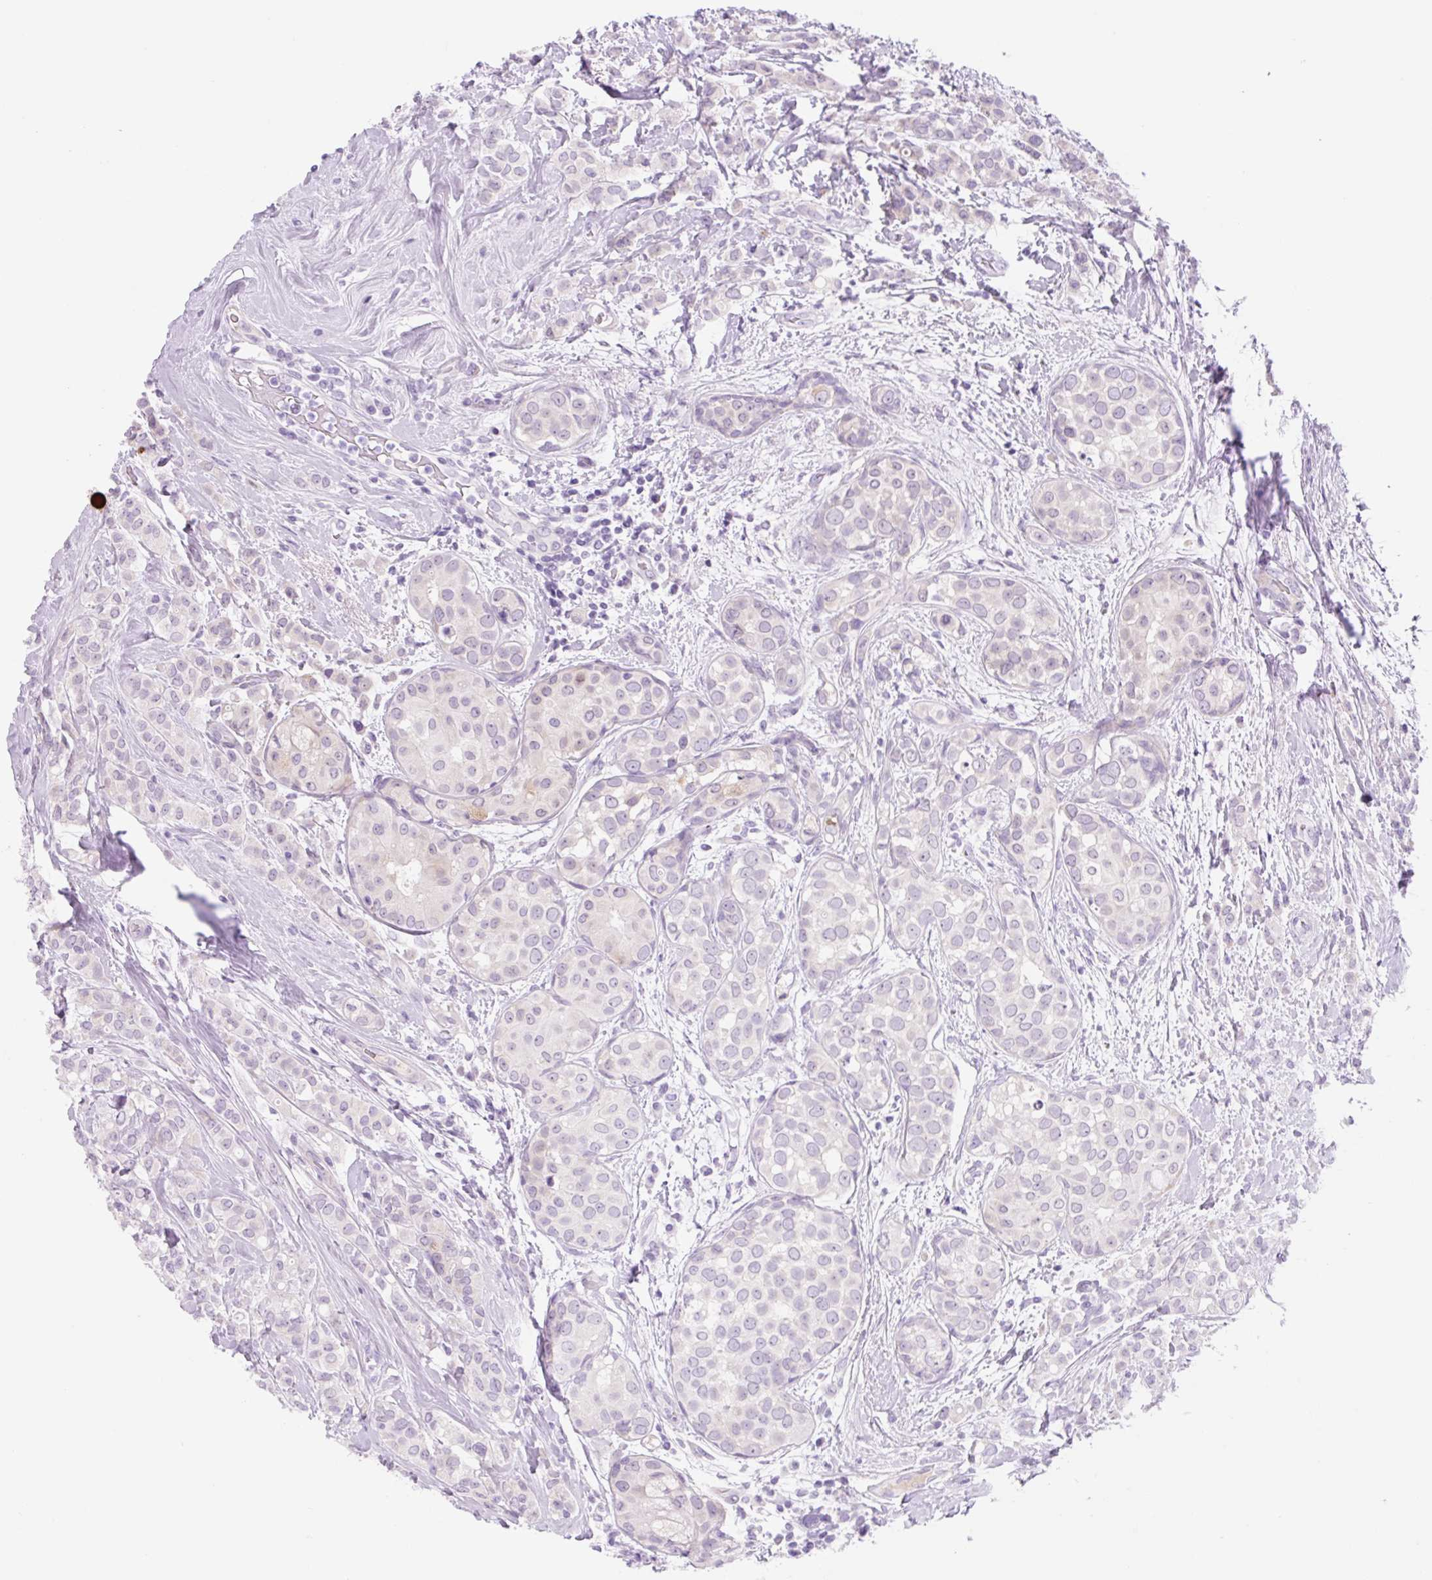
{"staining": {"intensity": "negative", "quantity": "none", "location": "none"}, "tissue": "breast cancer", "cell_type": "Tumor cells", "image_type": "cancer", "snomed": [{"axis": "morphology", "description": "Lobular carcinoma"}, {"axis": "topography", "description": "Breast"}], "caption": "Tumor cells show no significant protein staining in lobular carcinoma (breast). The staining is performed using DAB brown chromogen with nuclei counter-stained in using hematoxylin.", "gene": "ZNF121", "patient": {"sex": "female", "age": 68}}